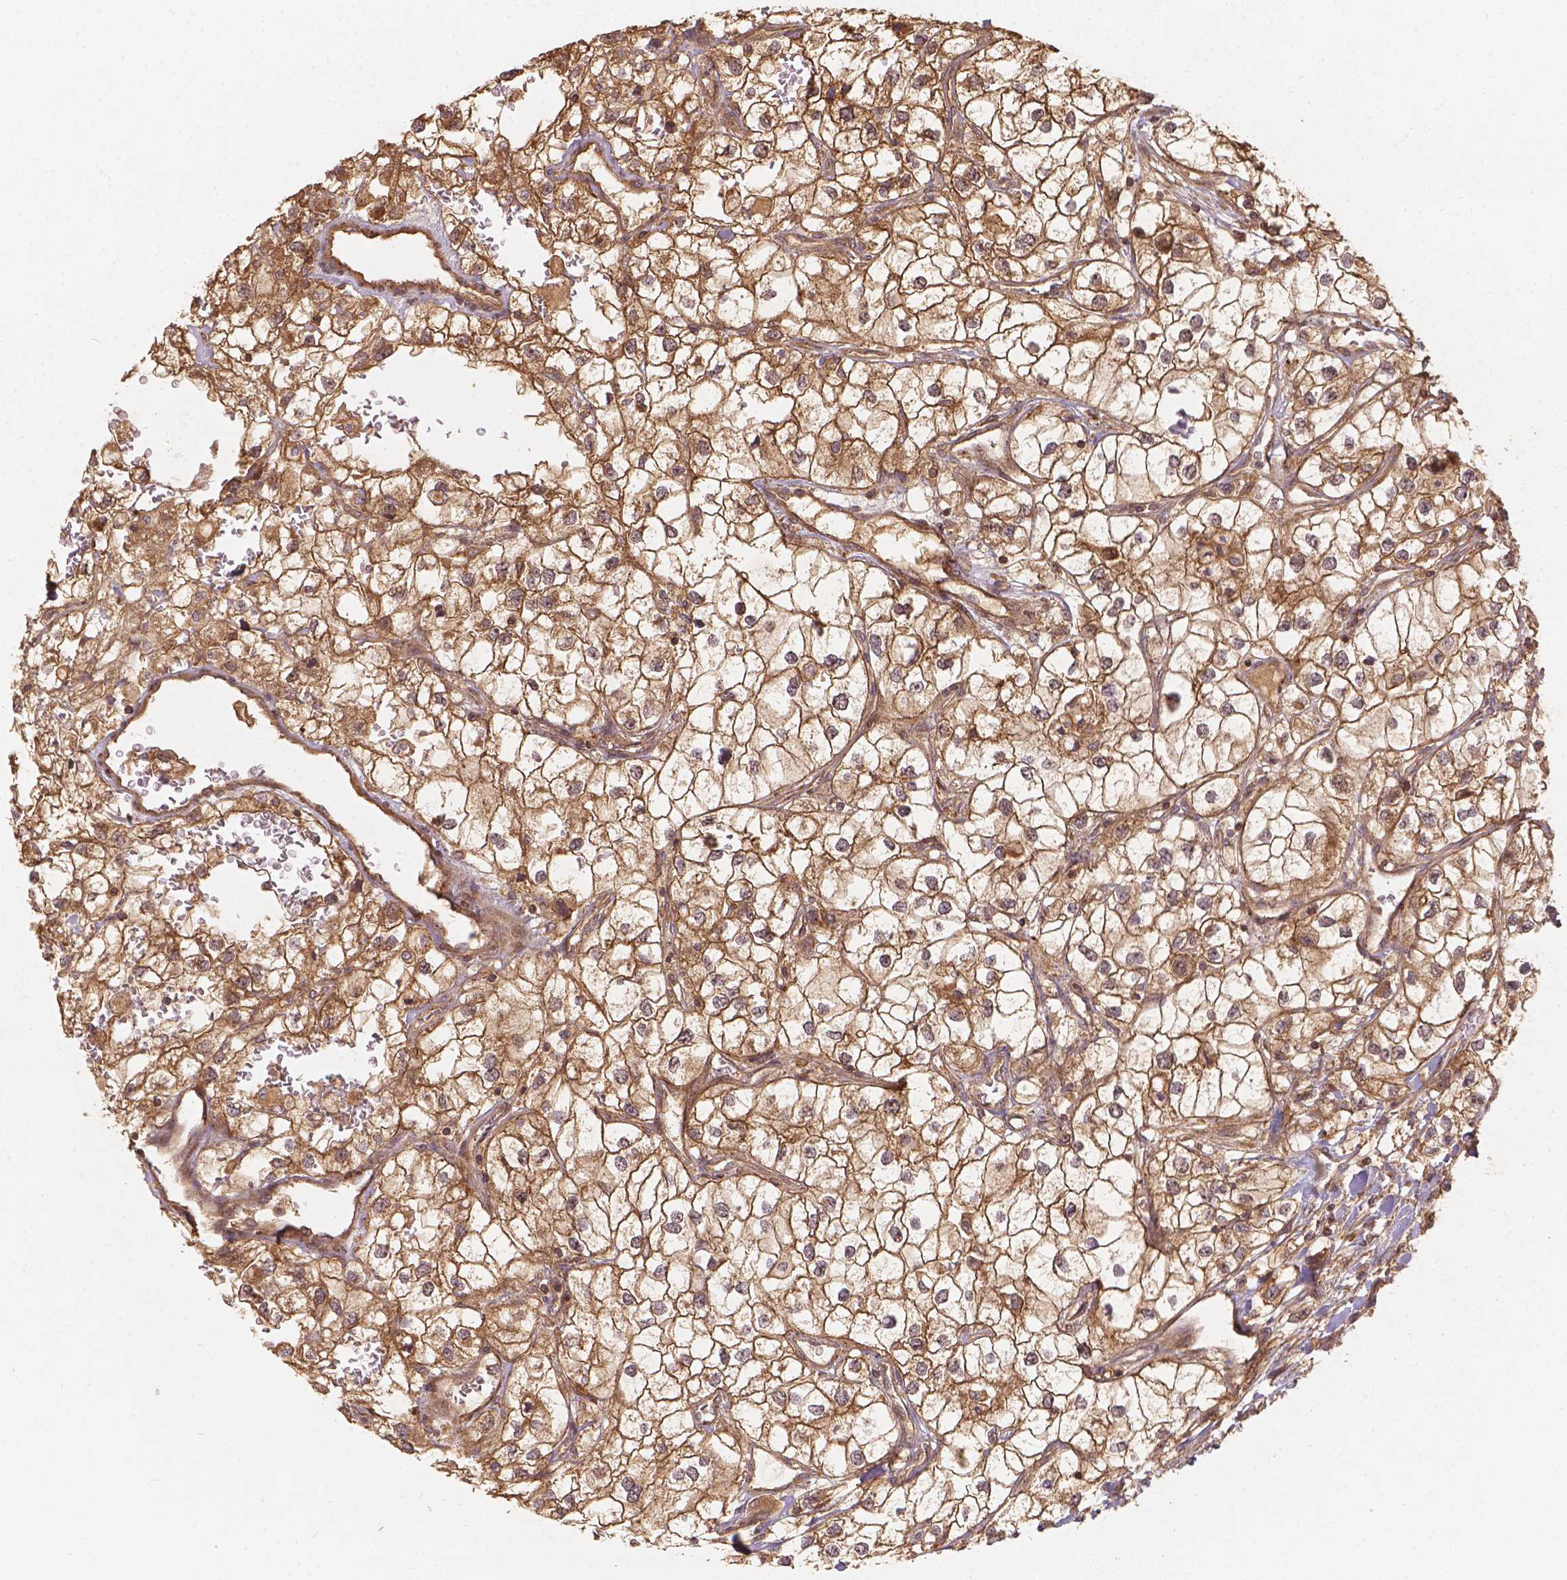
{"staining": {"intensity": "moderate", "quantity": ">75%", "location": "cytoplasmic/membranous"}, "tissue": "renal cancer", "cell_type": "Tumor cells", "image_type": "cancer", "snomed": [{"axis": "morphology", "description": "Adenocarcinoma, NOS"}, {"axis": "topography", "description": "Kidney"}], "caption": "DAB (3,3'-diaminobenzidine) immunohistochemical staining of renal adenocarcinoma shows moderate cytoplasmic/membranous protein expression in about >75% of tumor cells.", "gene": "XPR1", "patient": {"sex": "male", "age": 59}}